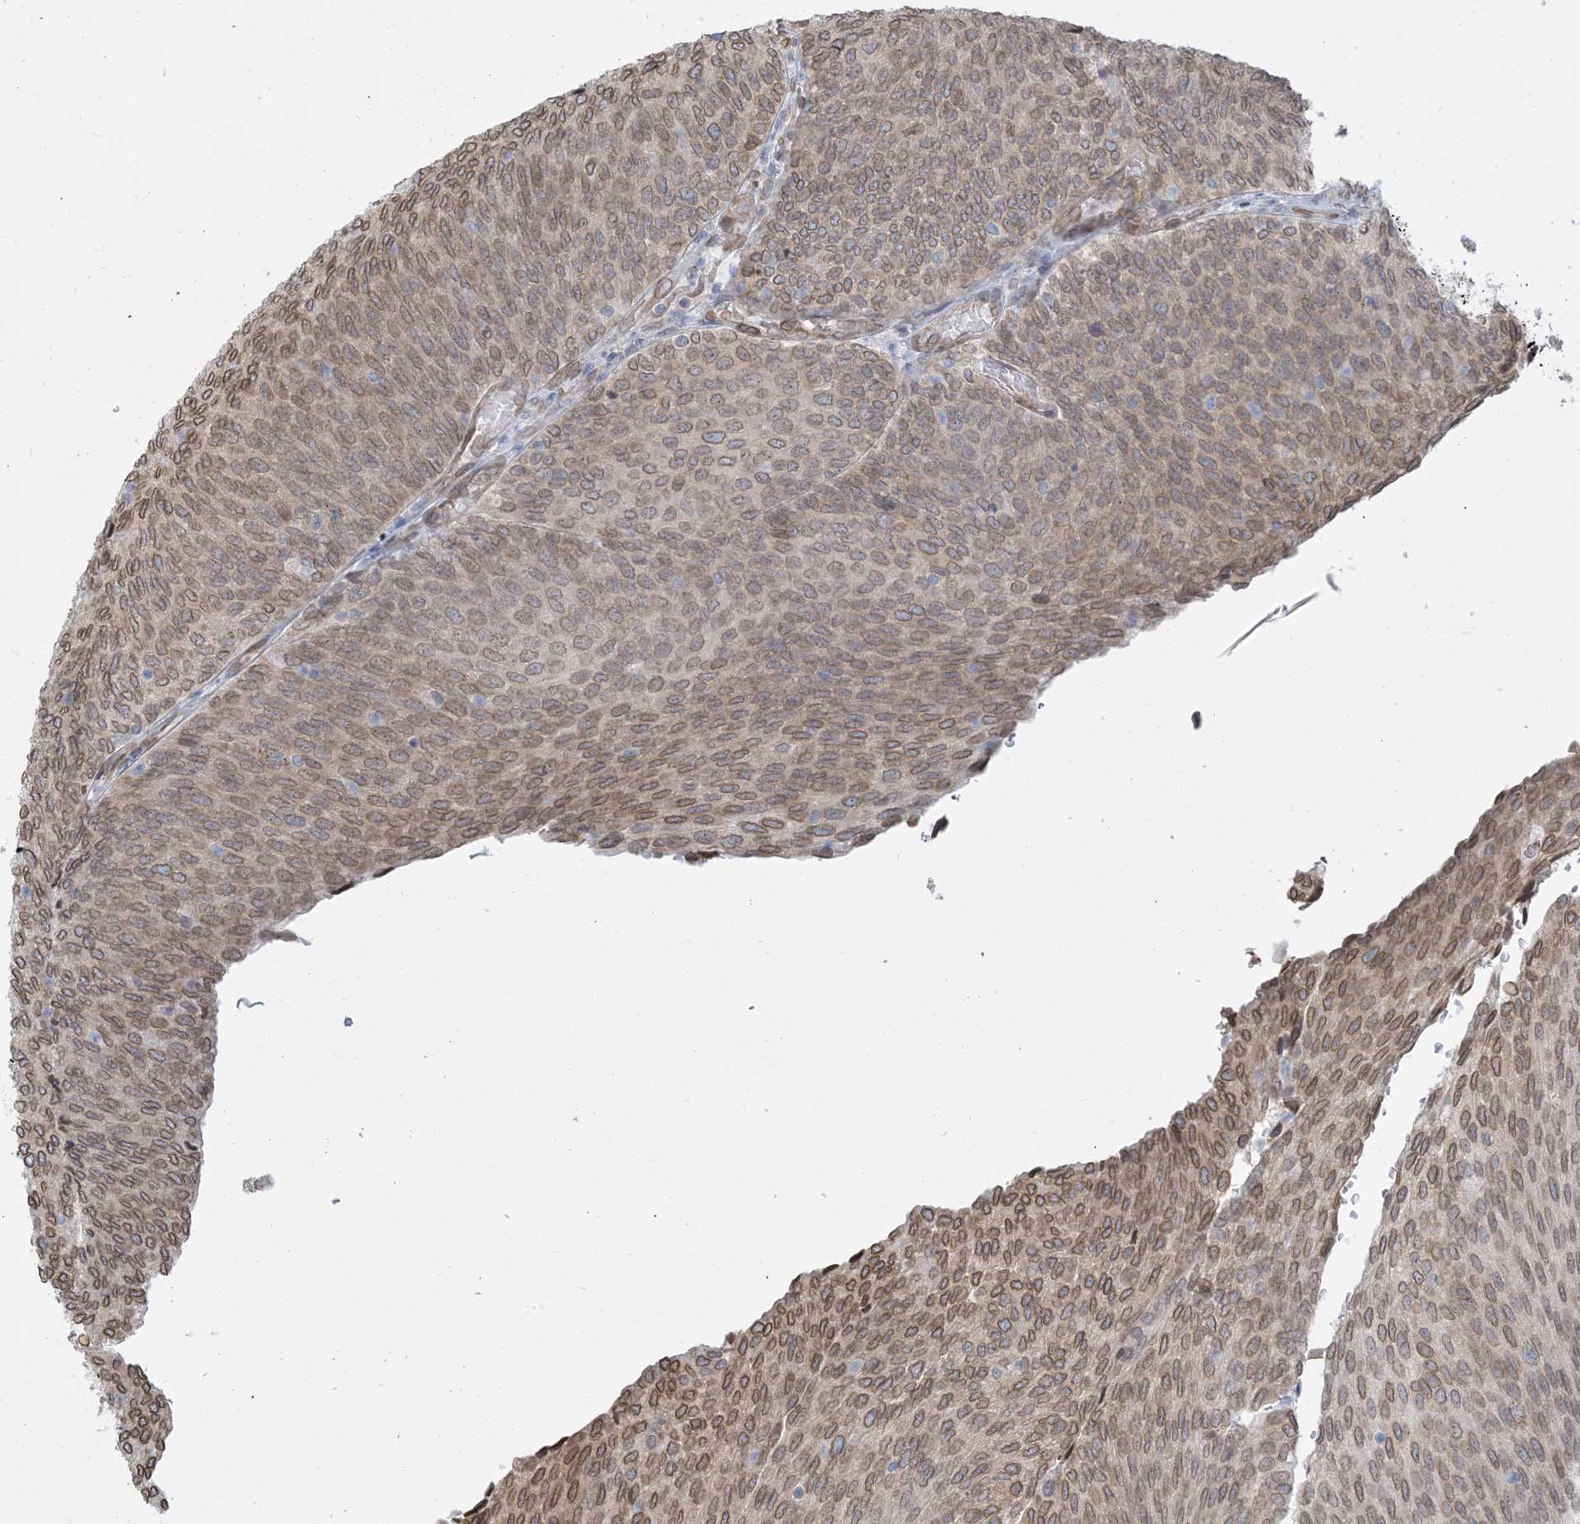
{"staining": {"intensity": "moderate", "quantity": ">75%", "location": "cytoplasmic/membranous,nuclear"}, "tissue": "urothelial cancer", "cell_type": "Tumor cells", "image_type": "cancer", "snomed": [{"axis": "morphology", "description": "Urothelial carcinoma, Low grade"}, {"axis": "topography", "description": "Urinary bladder"}], "caption": "Human urothelial carcinoma (low-grade) stained with a protein marker shows moderate staining in tumor cells.", "gene": "WWP1", "patient": {"sex": "female", "age": 79}}